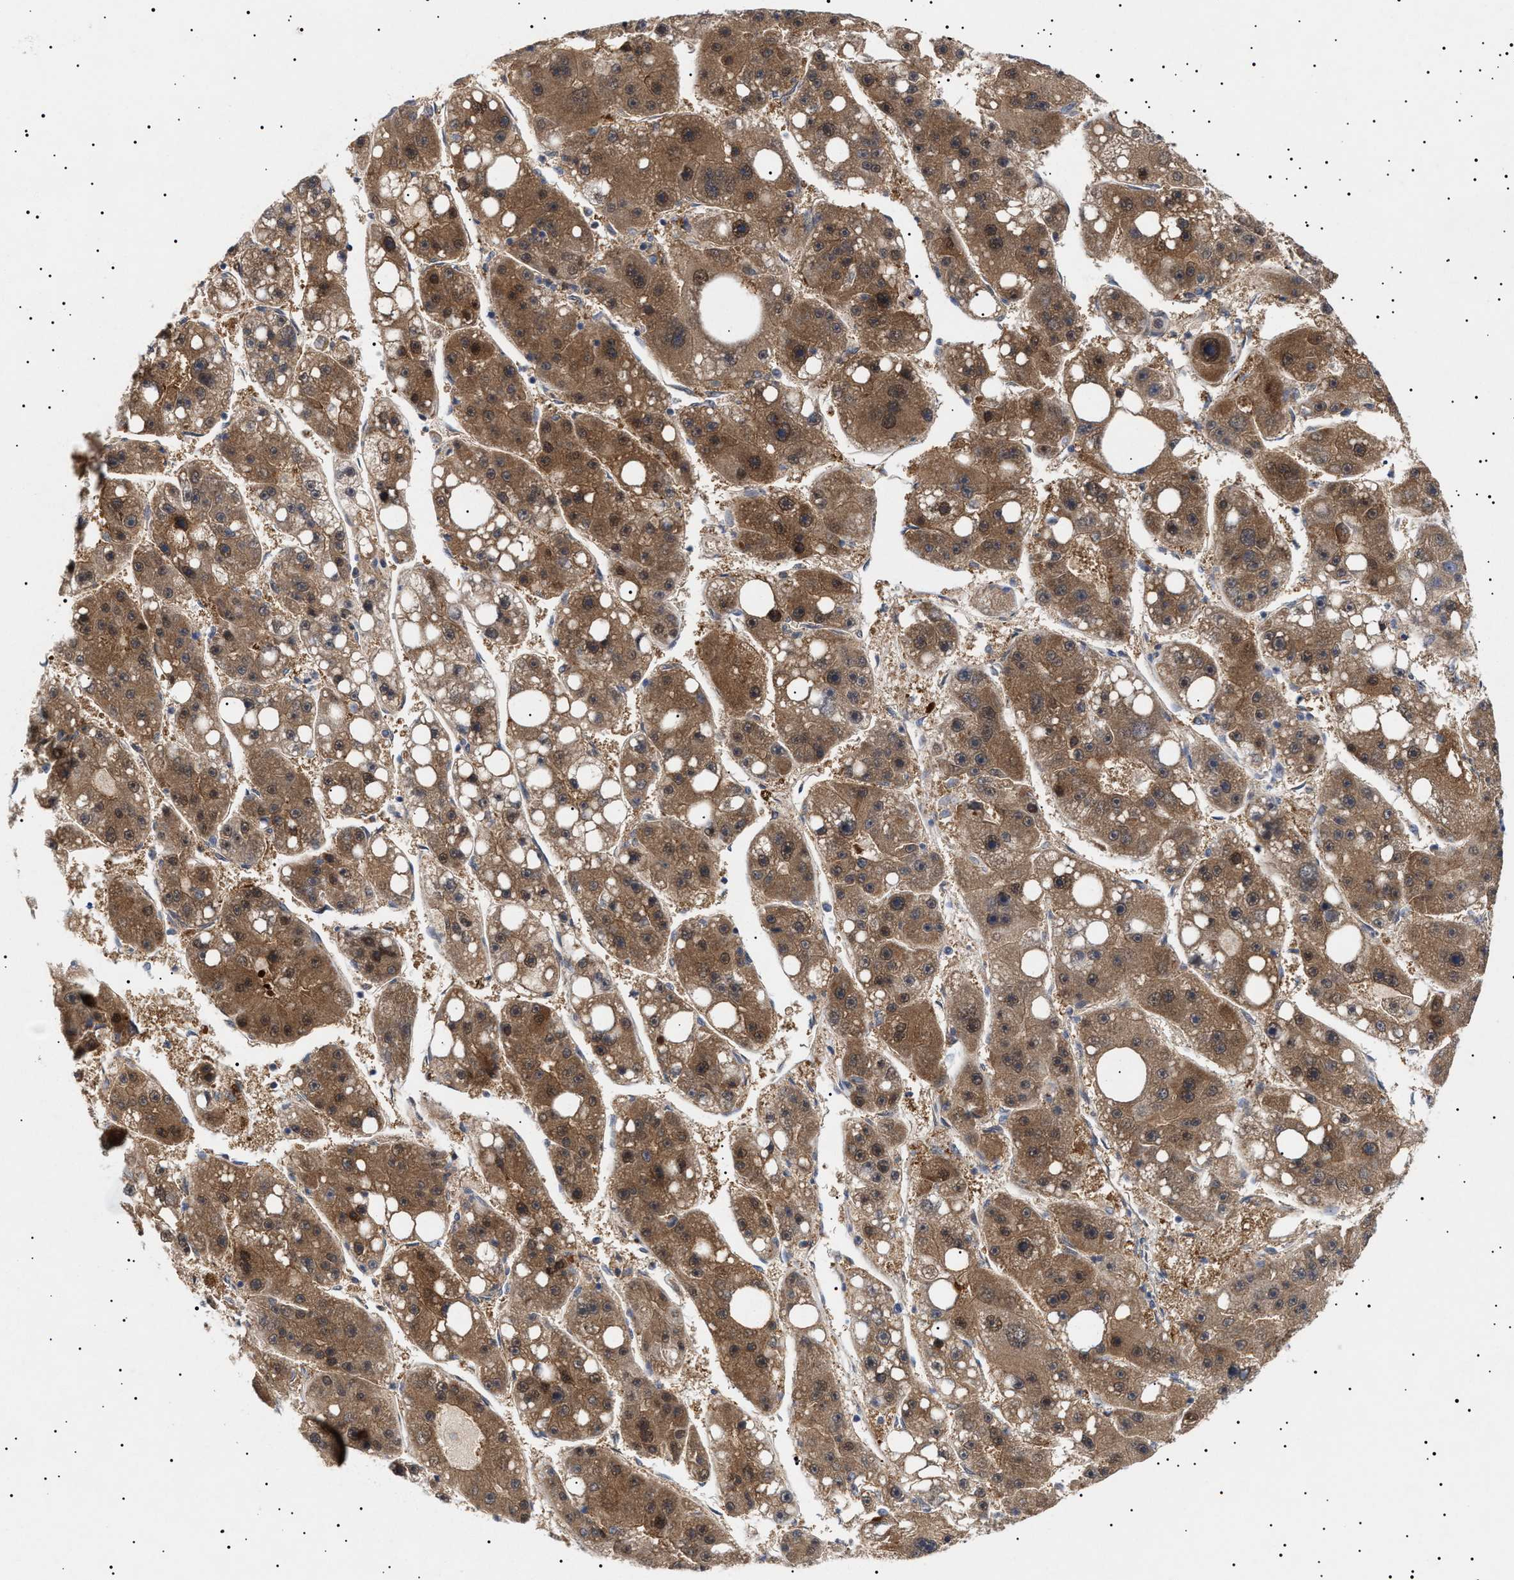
{"staining": {"intensity": "moderate", "quantity": ">75%", "location": "cytoplasmic/membranous"}, "tissue": "liver cancer", "cell_type": "Tumor cells", "image_type": "cancer", "snomed": [{"axis": "morphology", "description": "Carcinoma, Hepatocellular, NOS"}, {"axis": "topography", "description": "Liver"}], "caption": "Protein positivity by immunohistochemistry reveals moderate cytoplasmic/membranous expression in about >75% of tumor cells in liver cancer (hepatocellular carcinoma). Immunohistochemistry (ihc) stains the protein of interest in brown and the nuclei are stained blue.", "gene": "NPLOC4", "patient": {"sex": "female", "age": 61}}